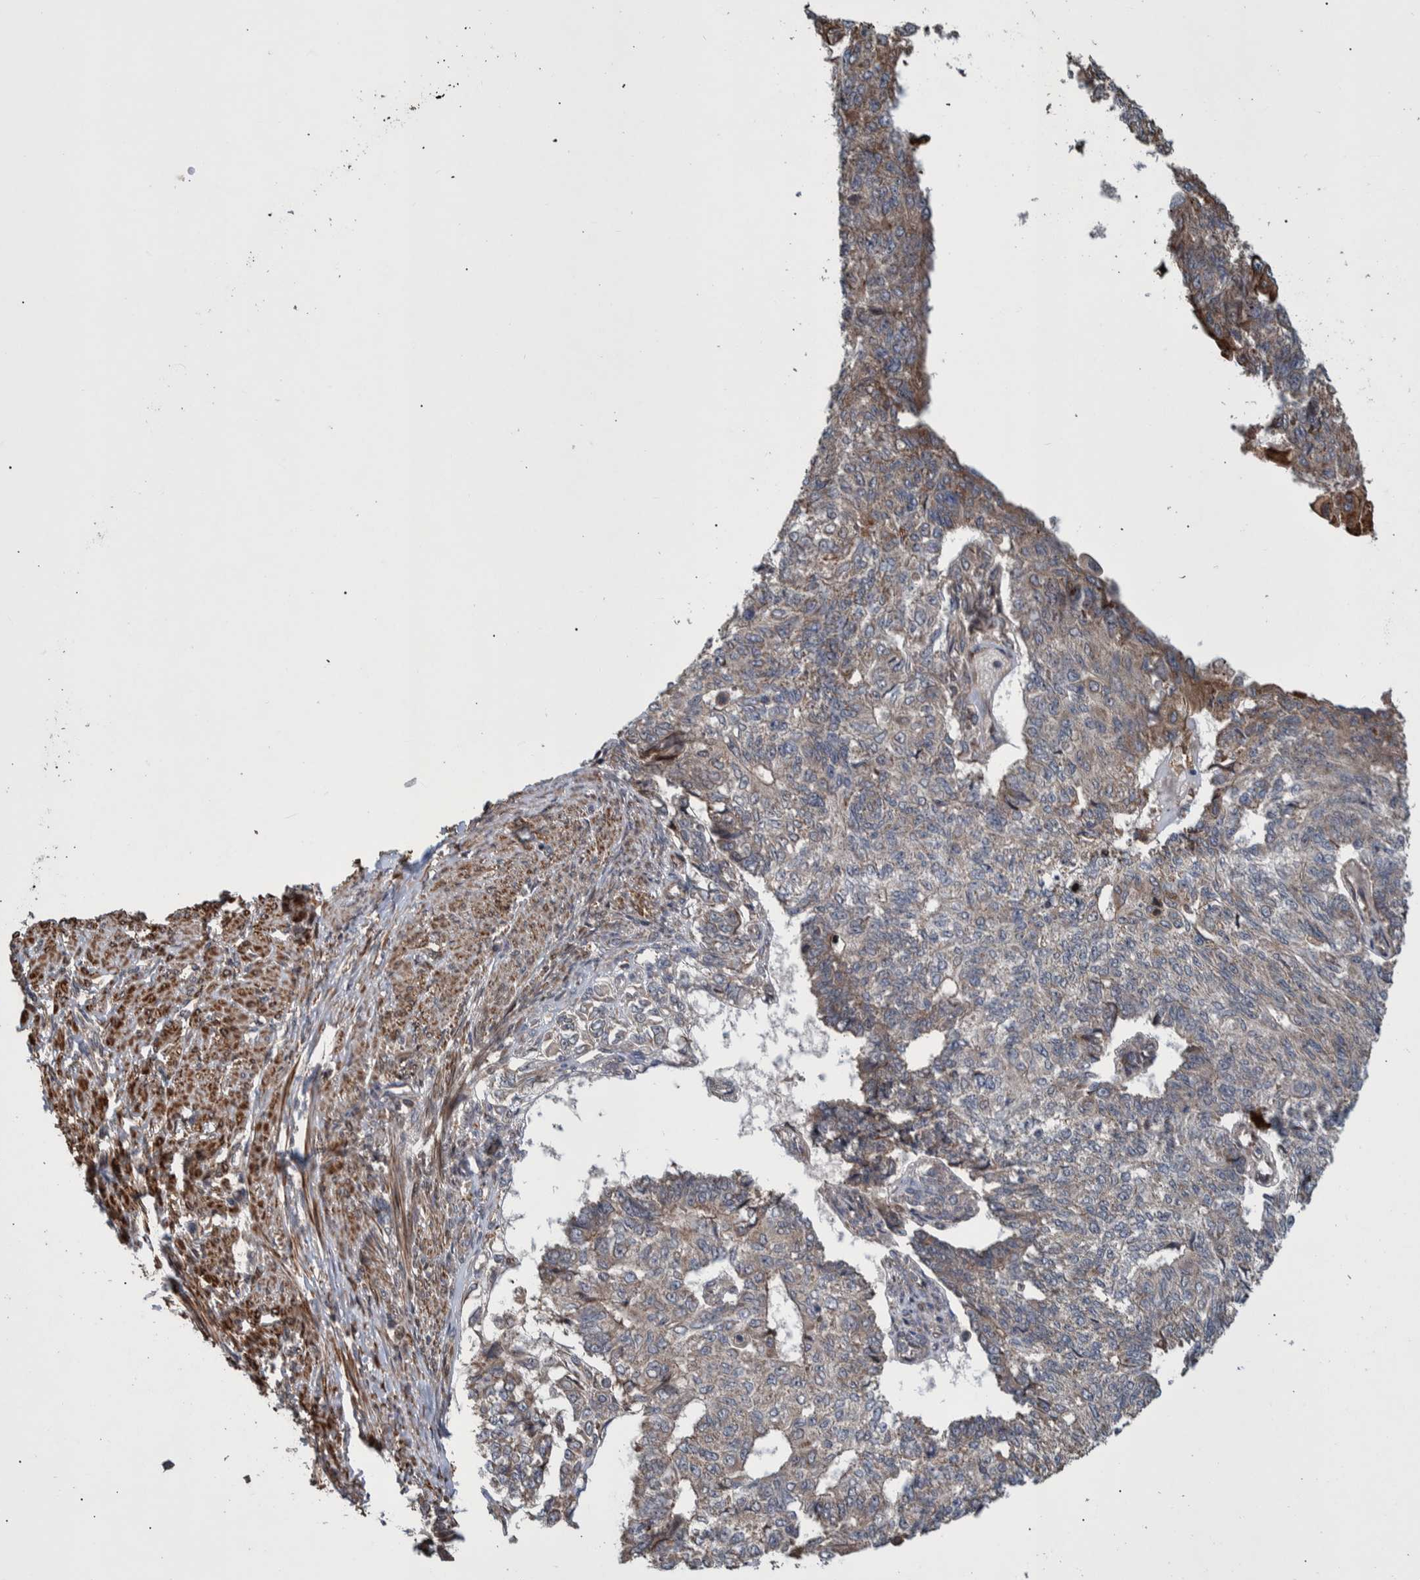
{"staining": {"intensity": "weak", "quantity": "<25%", "location": "cytoplasmic/membranous"}, "tissue": "endometrial cancer", "cell_type": "Tumor cells", "image_type": "cancer", "snomed": [{"axis": "morphology", "description": "Adenocarcinoma, NOS"}, {"axis": "topography", "description": "Endometrium"}], "caption": "Protein analysis of endometrial cancer (adenocarcinoma) exhibits no significant expression in tumor cells.", "gene": "B3GNTL1", "patient": {"sex": "female", "age": 32}}